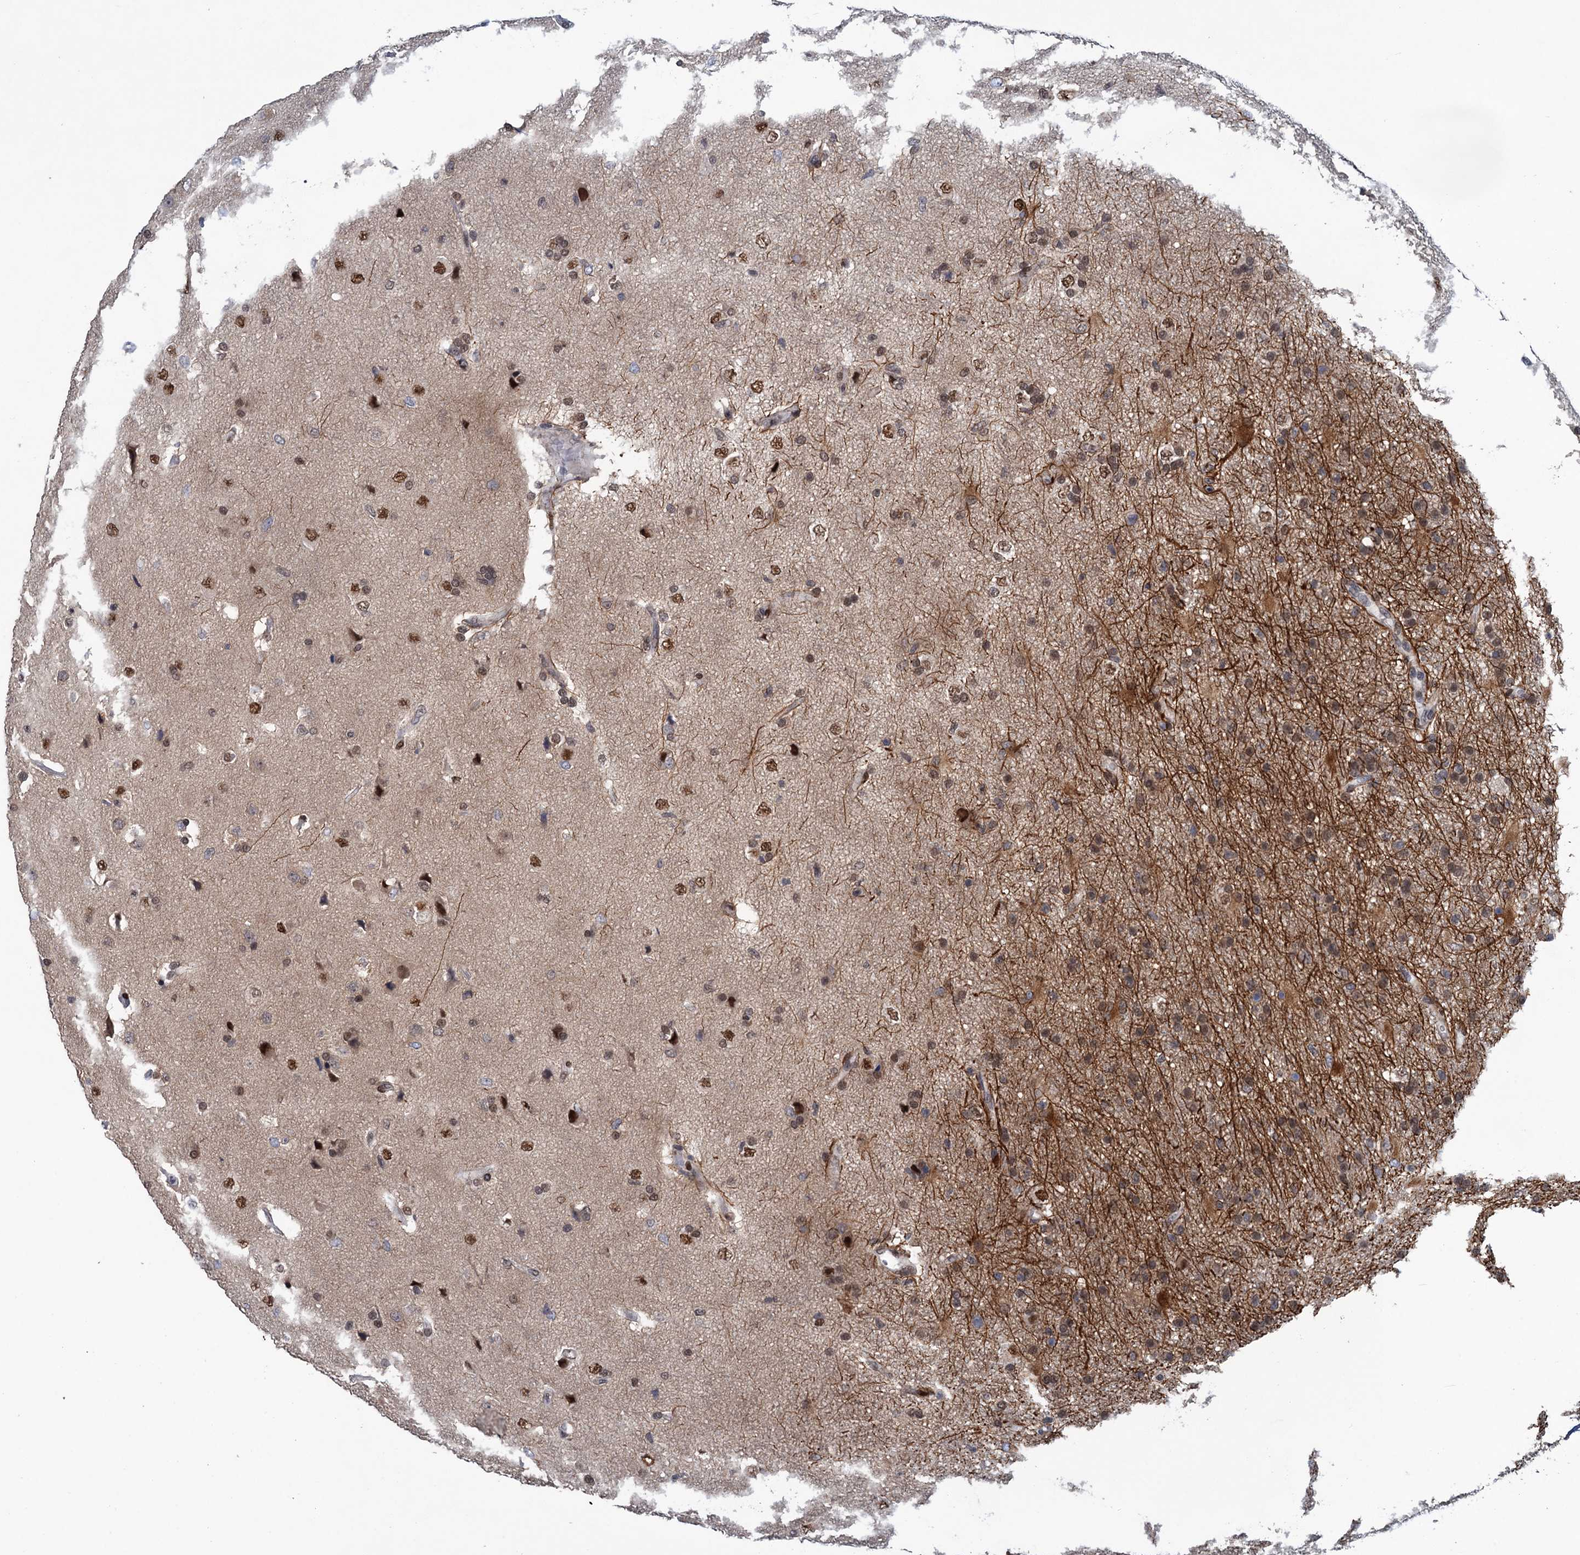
{"staining": {"intensity": "moderate", "quantity": ">75%", "location": "cytoplasmic/membranous,nuclear"}, "tissue": "glioma", "cell_type": "Tumor cells", "image_type": "cancer", "snomed": [{"axis": "morphology", "description": "Glioma, malignant, High grade"}, {"axis": "topography", "description": "Brain"}], "caption": "Tumor cells display medium levels of moderate cytoplasmic/membranous and nuclear staining in about >75% of cells in human malignant high-grade glioma. (DAB = brown stain, brightfield microscopy at high magnification).", "gene": "SAE1", "patient": {"sex": "male", "age": 77}}